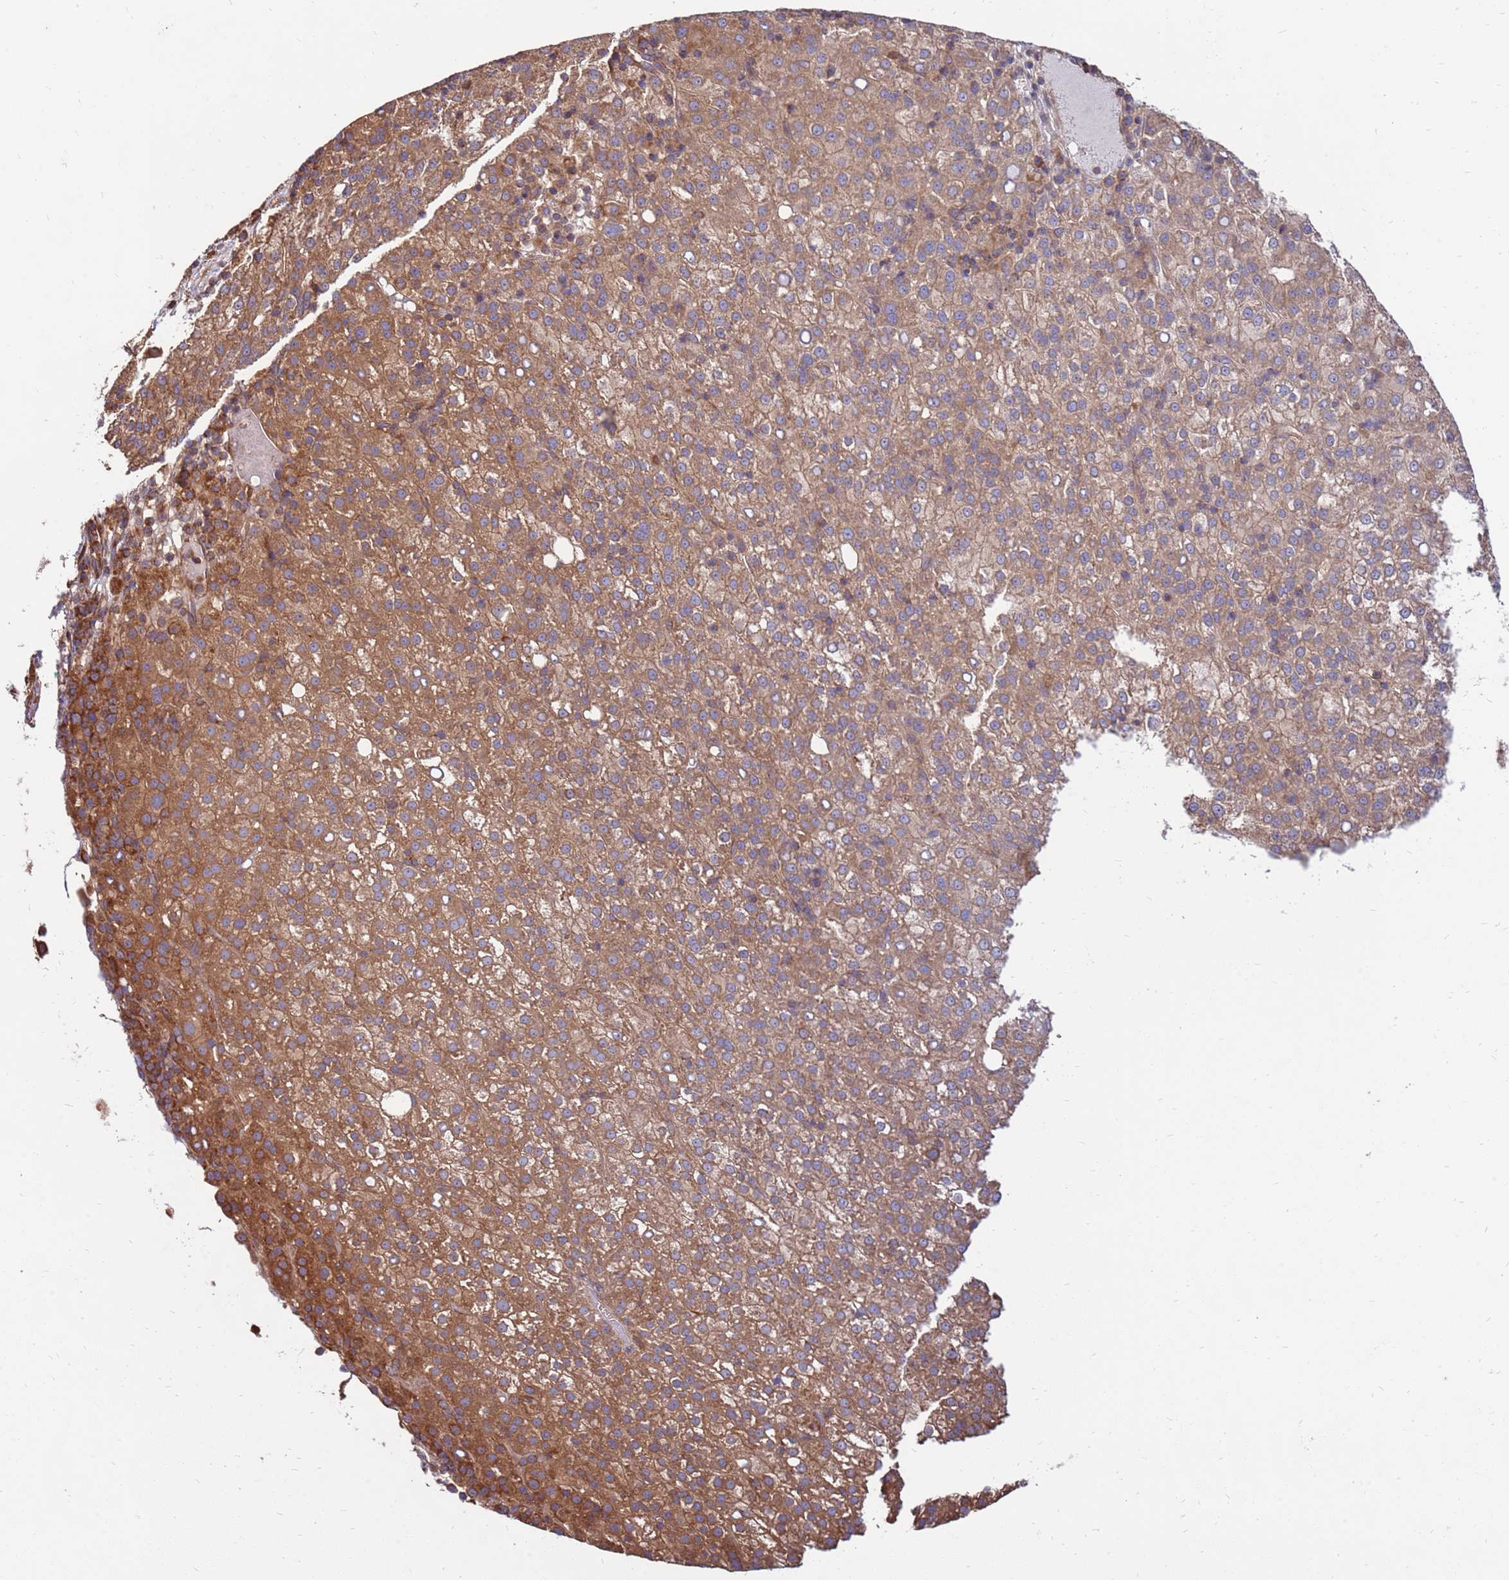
{"staining": {"intensity": "moderate", "quantity": ">75%", "location": "cytoplasmic/membranous"}, "tissue": "liver cancer", "cell_type": "Tumor cells", "image_type": "cancer", "snomed": [{"axis": "morphology", "description": "Carcinoma, Hepatocellular, NOS"}, {"axis": "topography", "description": "Liver"}], "caption": "Approximately >75% of tumor cells in hepatocellular carcinoma (liver) demonstrate moderate cytoplasmic/membranous protein staining as visualized by brown immunohistochemical staining.", "gene": "SLC44A5", "patient": {"sex": "female", "age": 58}}